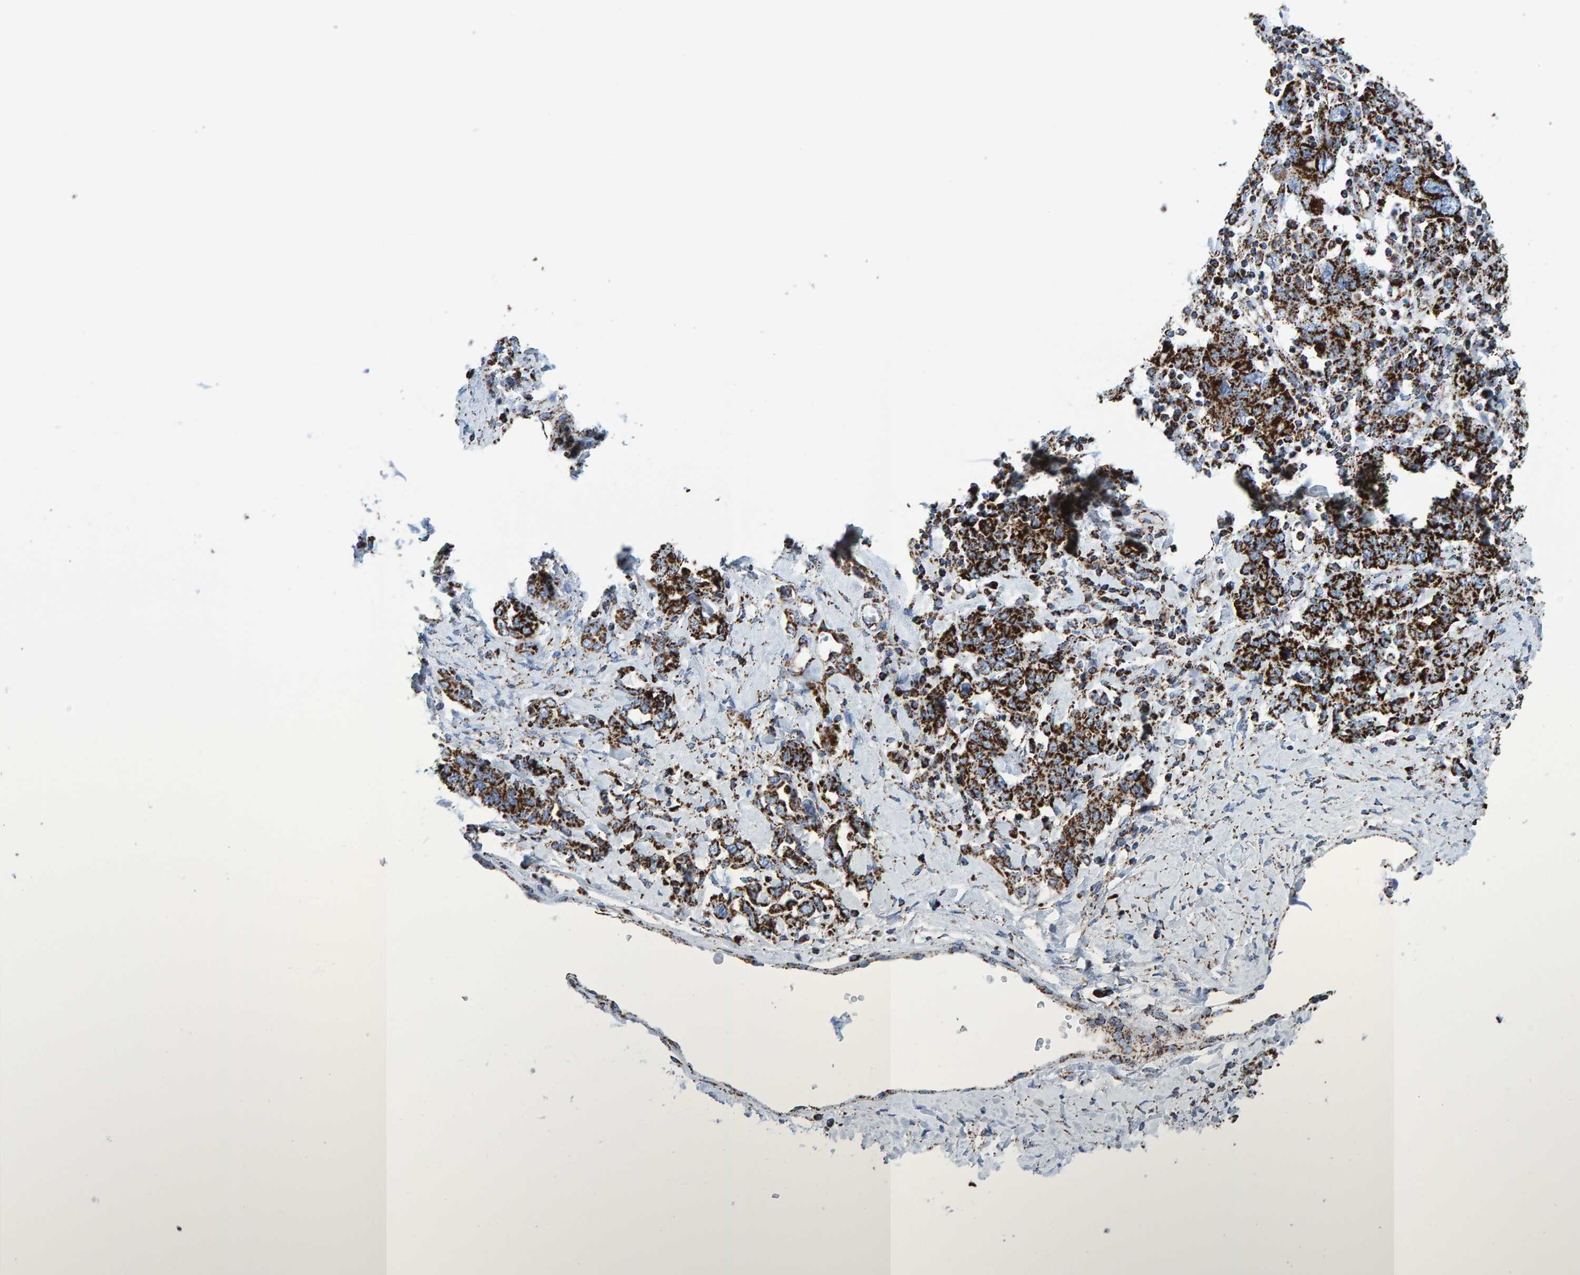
{"staining": {"intensity": "strong", "quantity": ">75%", "location": "cytoplasmic/membranous"}, "tissue": "ovarian cancer", "cell_type": "Tumor cells", "image_type": "cancer", "snomed": [{"axis": "morphology", "description": "Carcinoma, endometroid"}, {"axis": "topography", "description": "Ovary"}], "caption": "Ovarian cancer was stained to show a protein in brown. There is high levels of strong cytoplasmic/membranous expression in about >75% of tumor cells. Using DAB (3,3'-diaminobenzidine) (brown) and hematoxylin (blue) stains, captured at high magnification using brightfield microscopy.", "gene": "ENSG00000262660", "patient": {"sex": "female", "age": 62}}